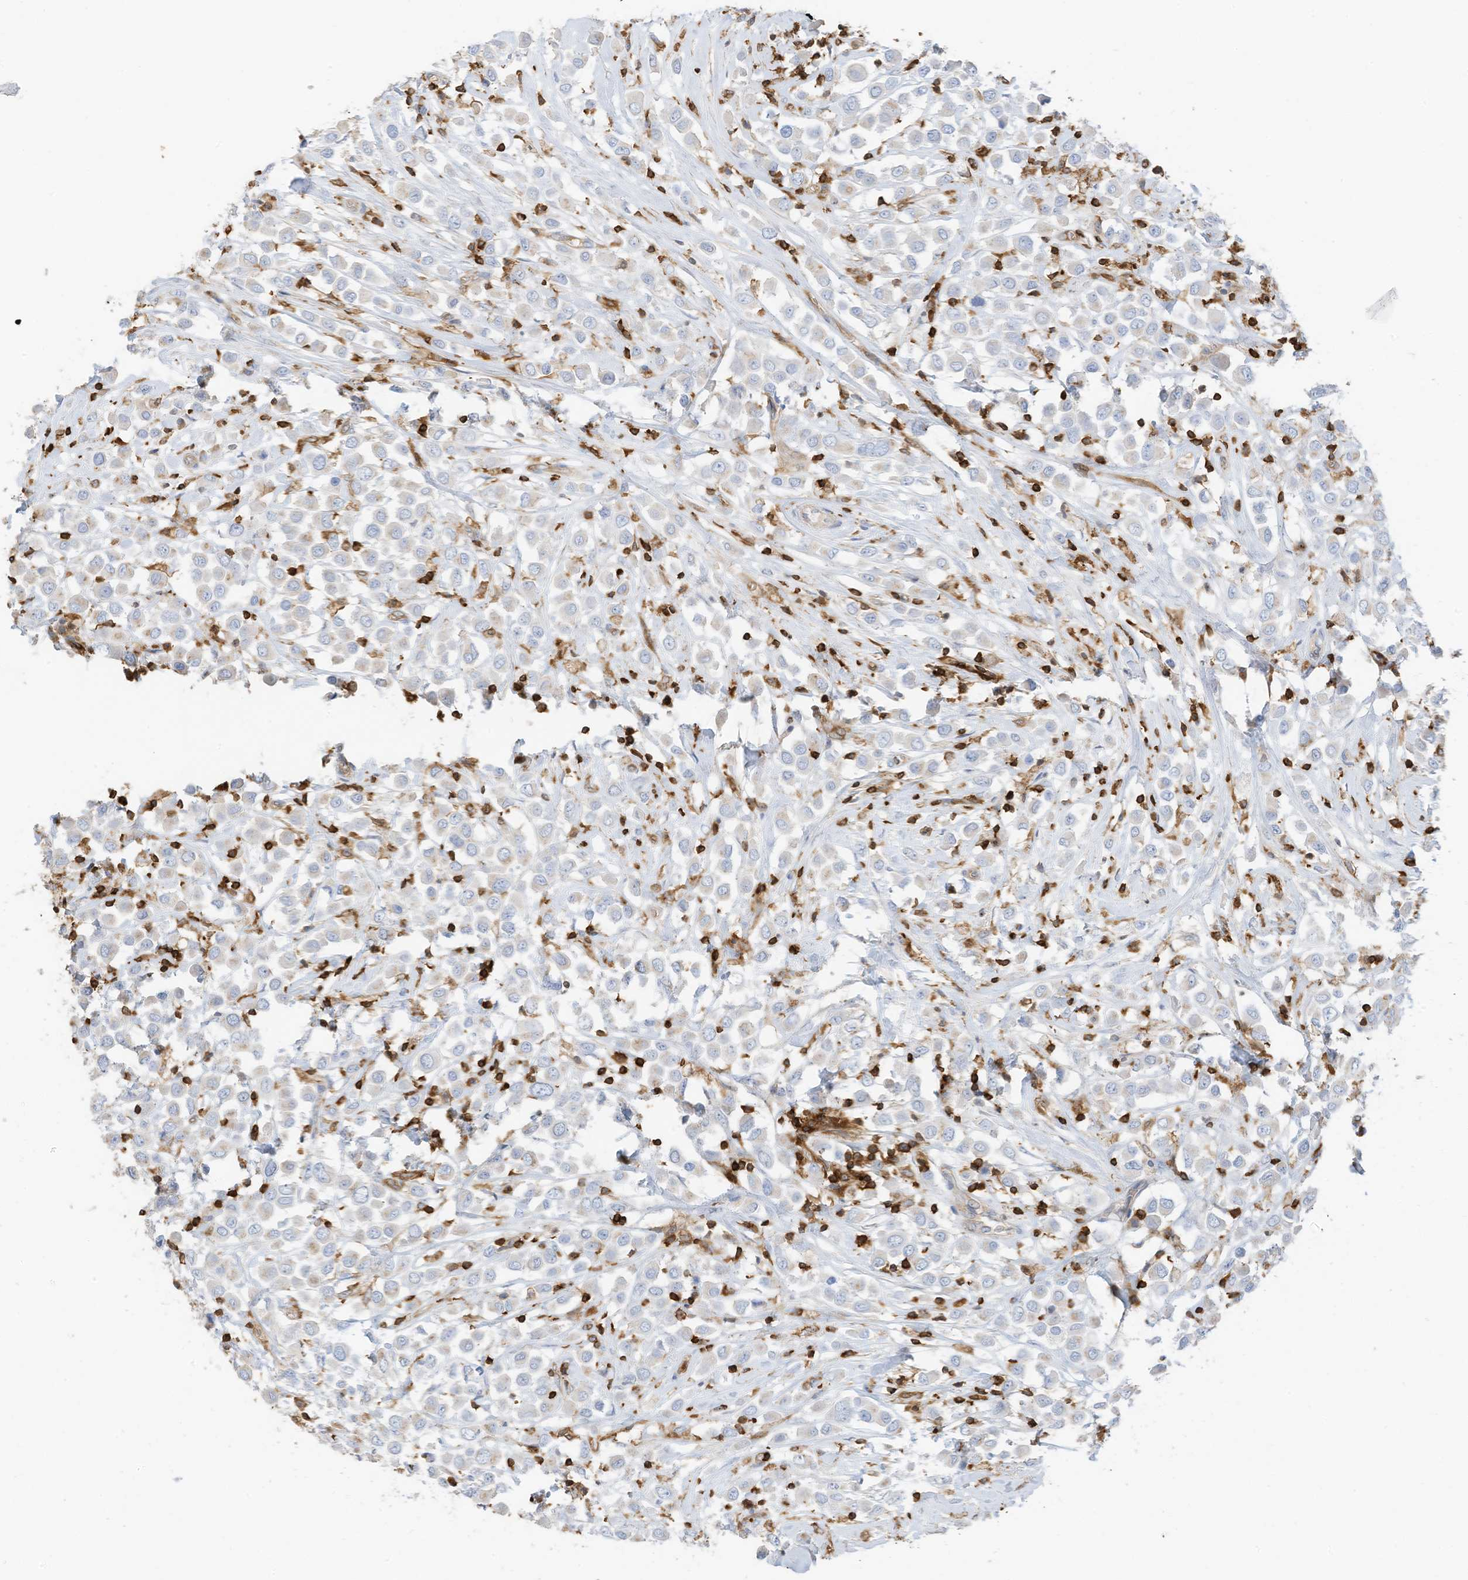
{"staining": {"intensity": "negative", "quantity": "none", "location": "none"}, "tissue": "breast cancer", "cell_type": "Tumor cells", "image_type": "cancer", "snomed": [{"axis": "morphology", "description": "Duct carcinoma"}, {"axis": "topography", "description": "Breast"}], "caption": "Immunohistochemistry image of breast intraductal carcinoma stained for a protein (brown), which reveals no expression in tumor cells.", "gene": "ARHGAP25", "patient": {"sex": "female", "age": 61}}